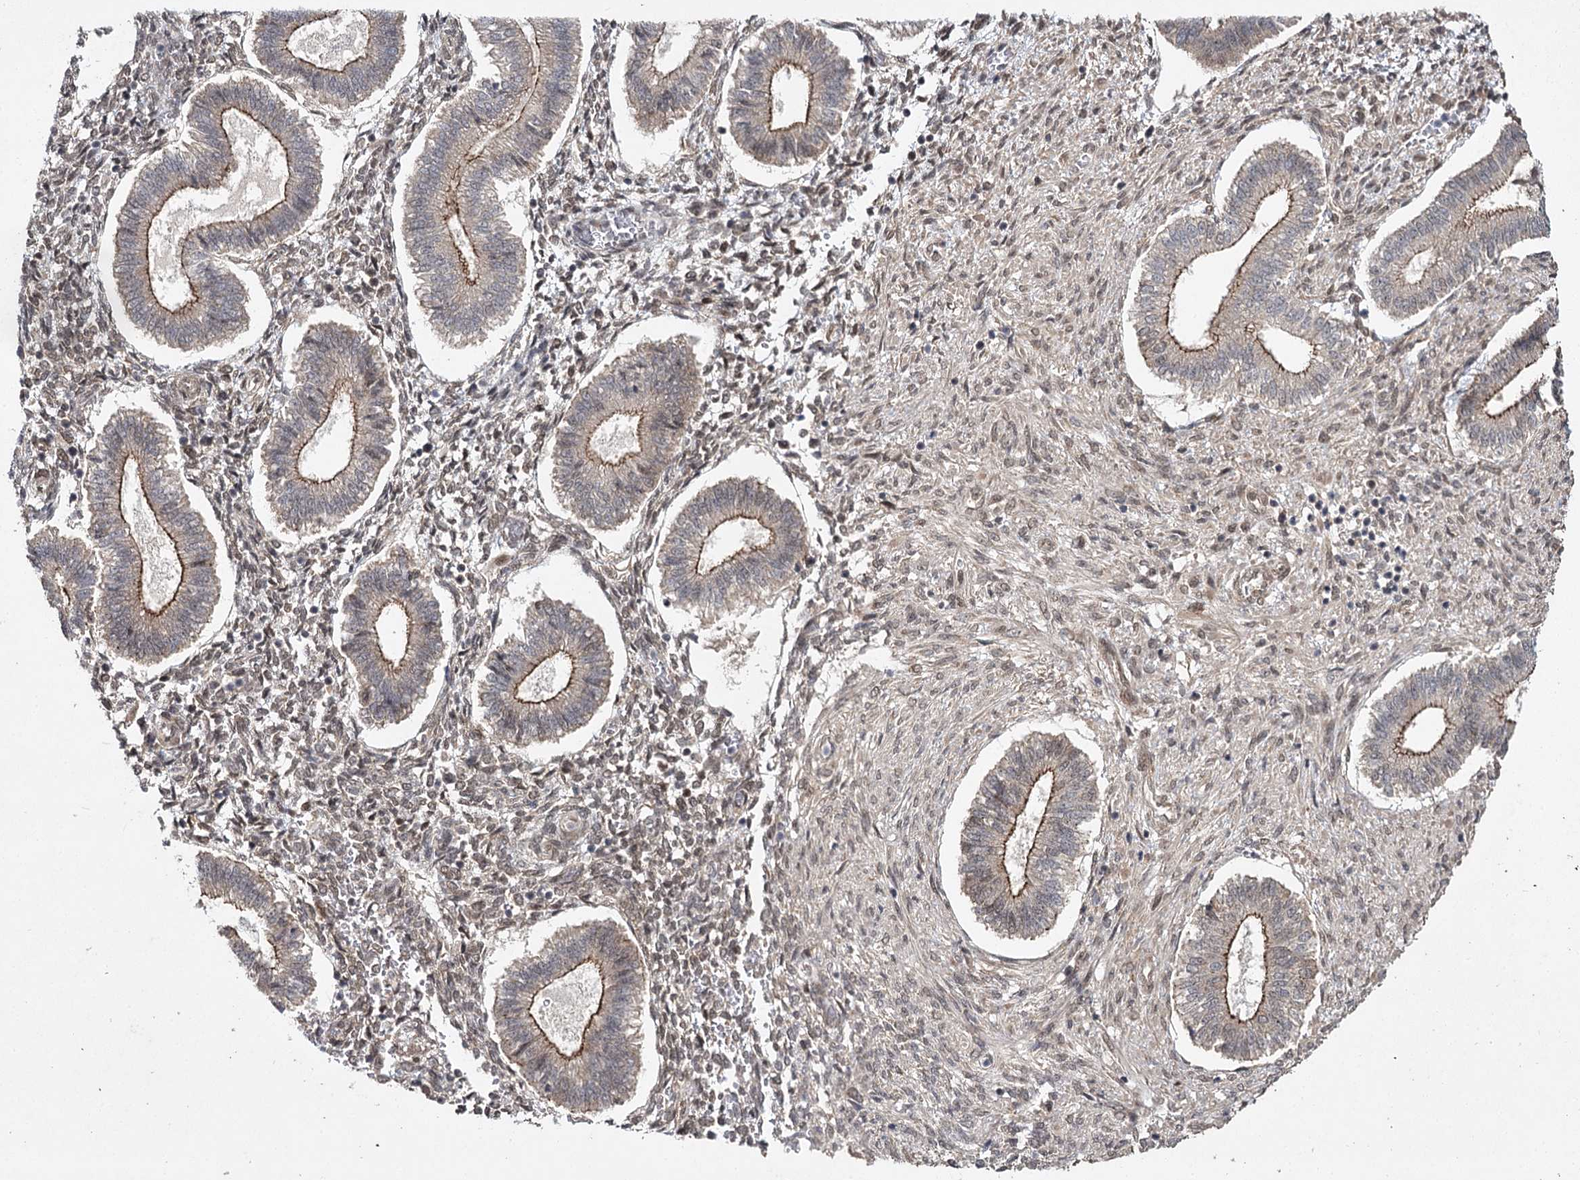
{"staining": {"intensity": "weak", "quantity": "25%-75%", "location": "nuclear"}, "tissue": "endometrium", "cell_type": "Cells in endometrial stroma", "image_type": "normal", "snomed": [{"axis": "morphology", "description": "Normal tissue, NOS"}, {"axis": "topography", "description": "Endometrium"}], "caption": "Approximately 25%-75% of cells in endometrial stroma in unremarkable human endometrium exhibit weak nuclear protein expression as visualized by brown immunohistochemical staining.", "gene": "DCUN1D4", "patient": {"sex": "female", "age": 25}}